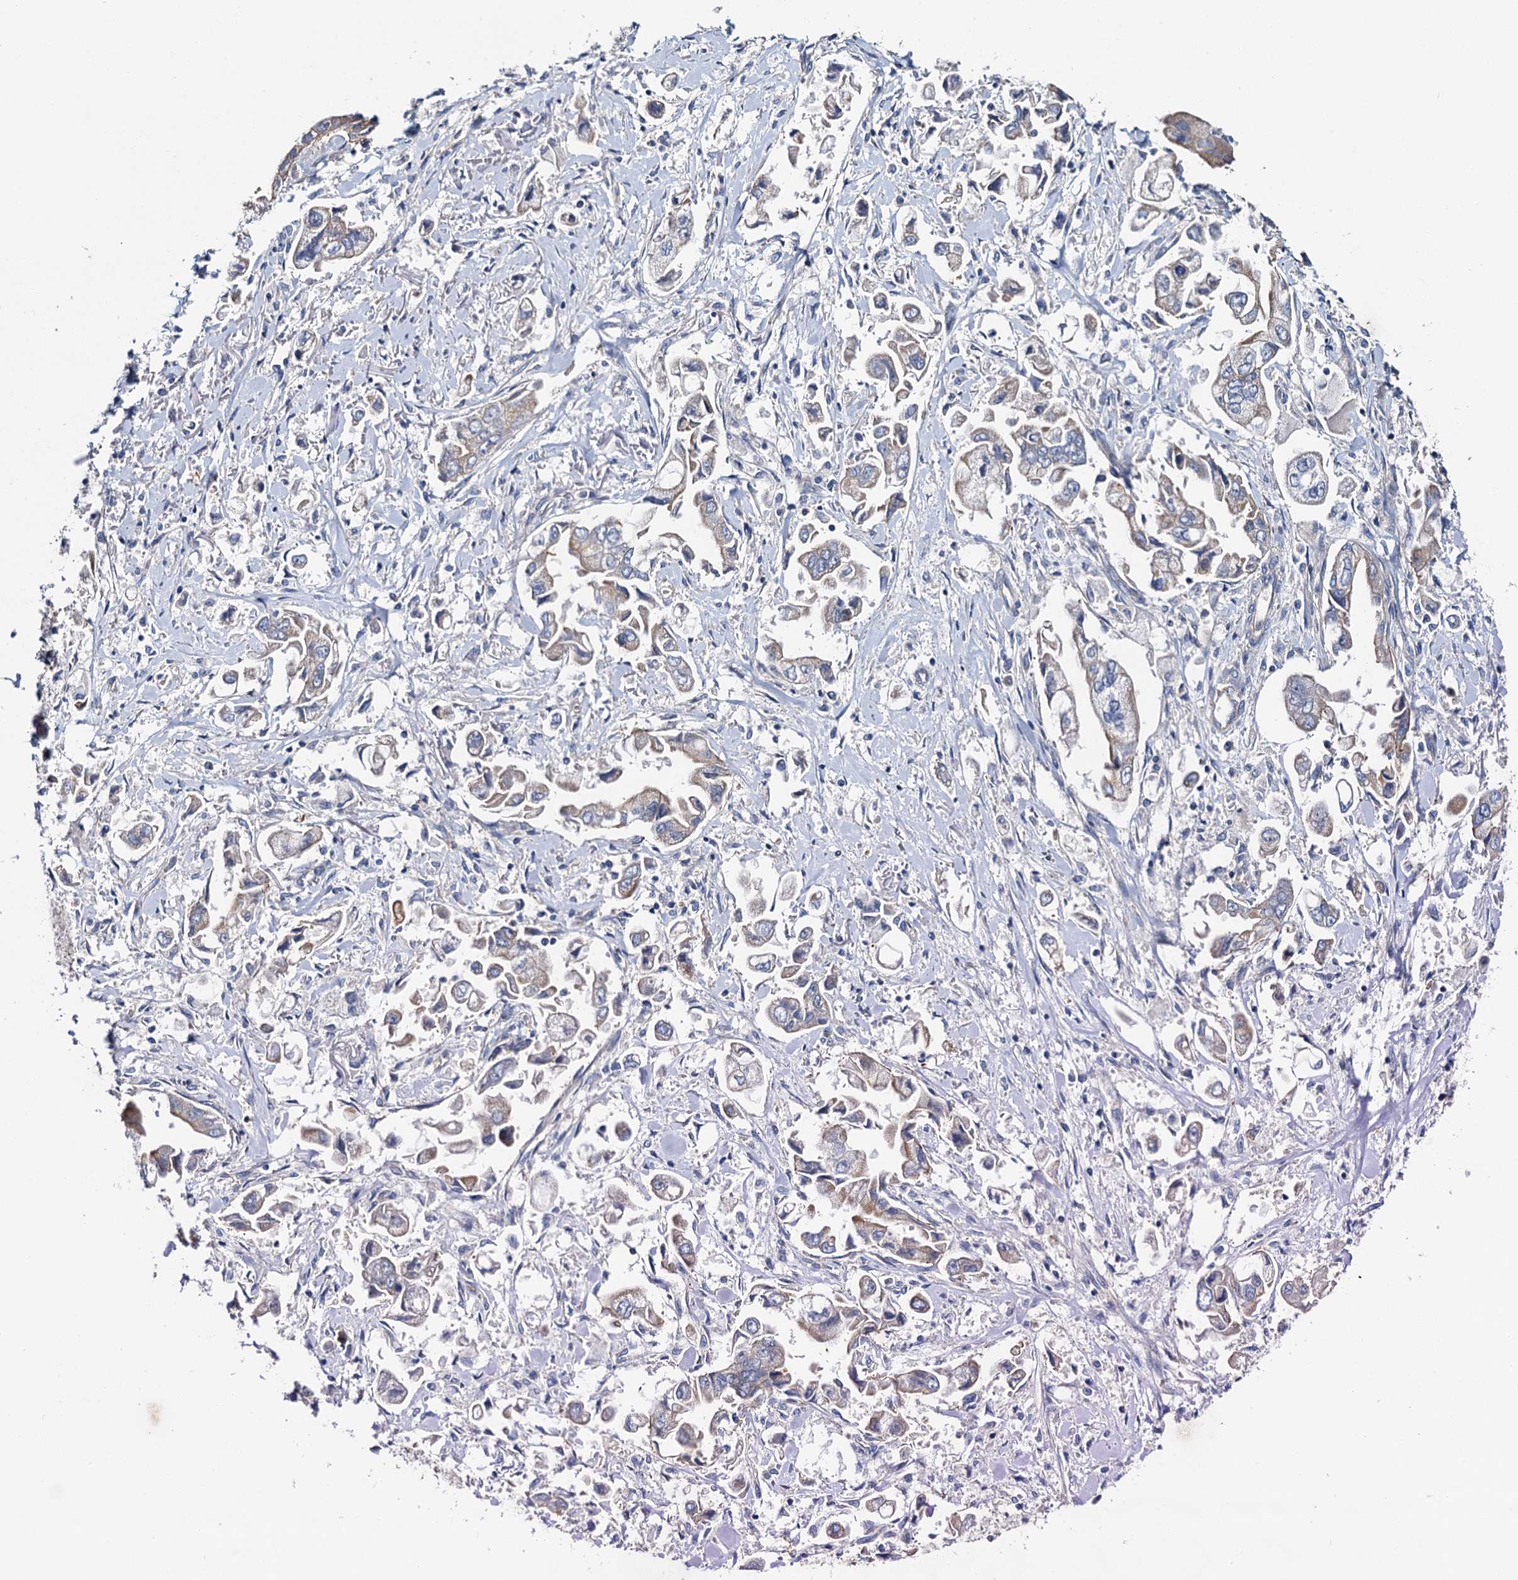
{"staining": {"intensity": "weak", "quantity": ">75%", "location": "cytoplasmic/membranous"}, "tissue": "stomach cancer", "cell_type": "Tumor cells", "image_type": "cancer", "snomed": [{"axis": "morphology", "description": "Adenocarcinoma, NOS"}, {"axis": "topography", "description": "Stomach"}], "caption": "Immunohistochemistry (IHC) (DAB) staining of adenocarcinoma (stomach) exhibits weak cytoplasmic/membranous protein positivity in approximately >75% of tumor cells. (Brightfield microscopy of DAB IHC at high magnification).", "gene": "CEP295", "patient": {"sex": "male", "age": 62}}